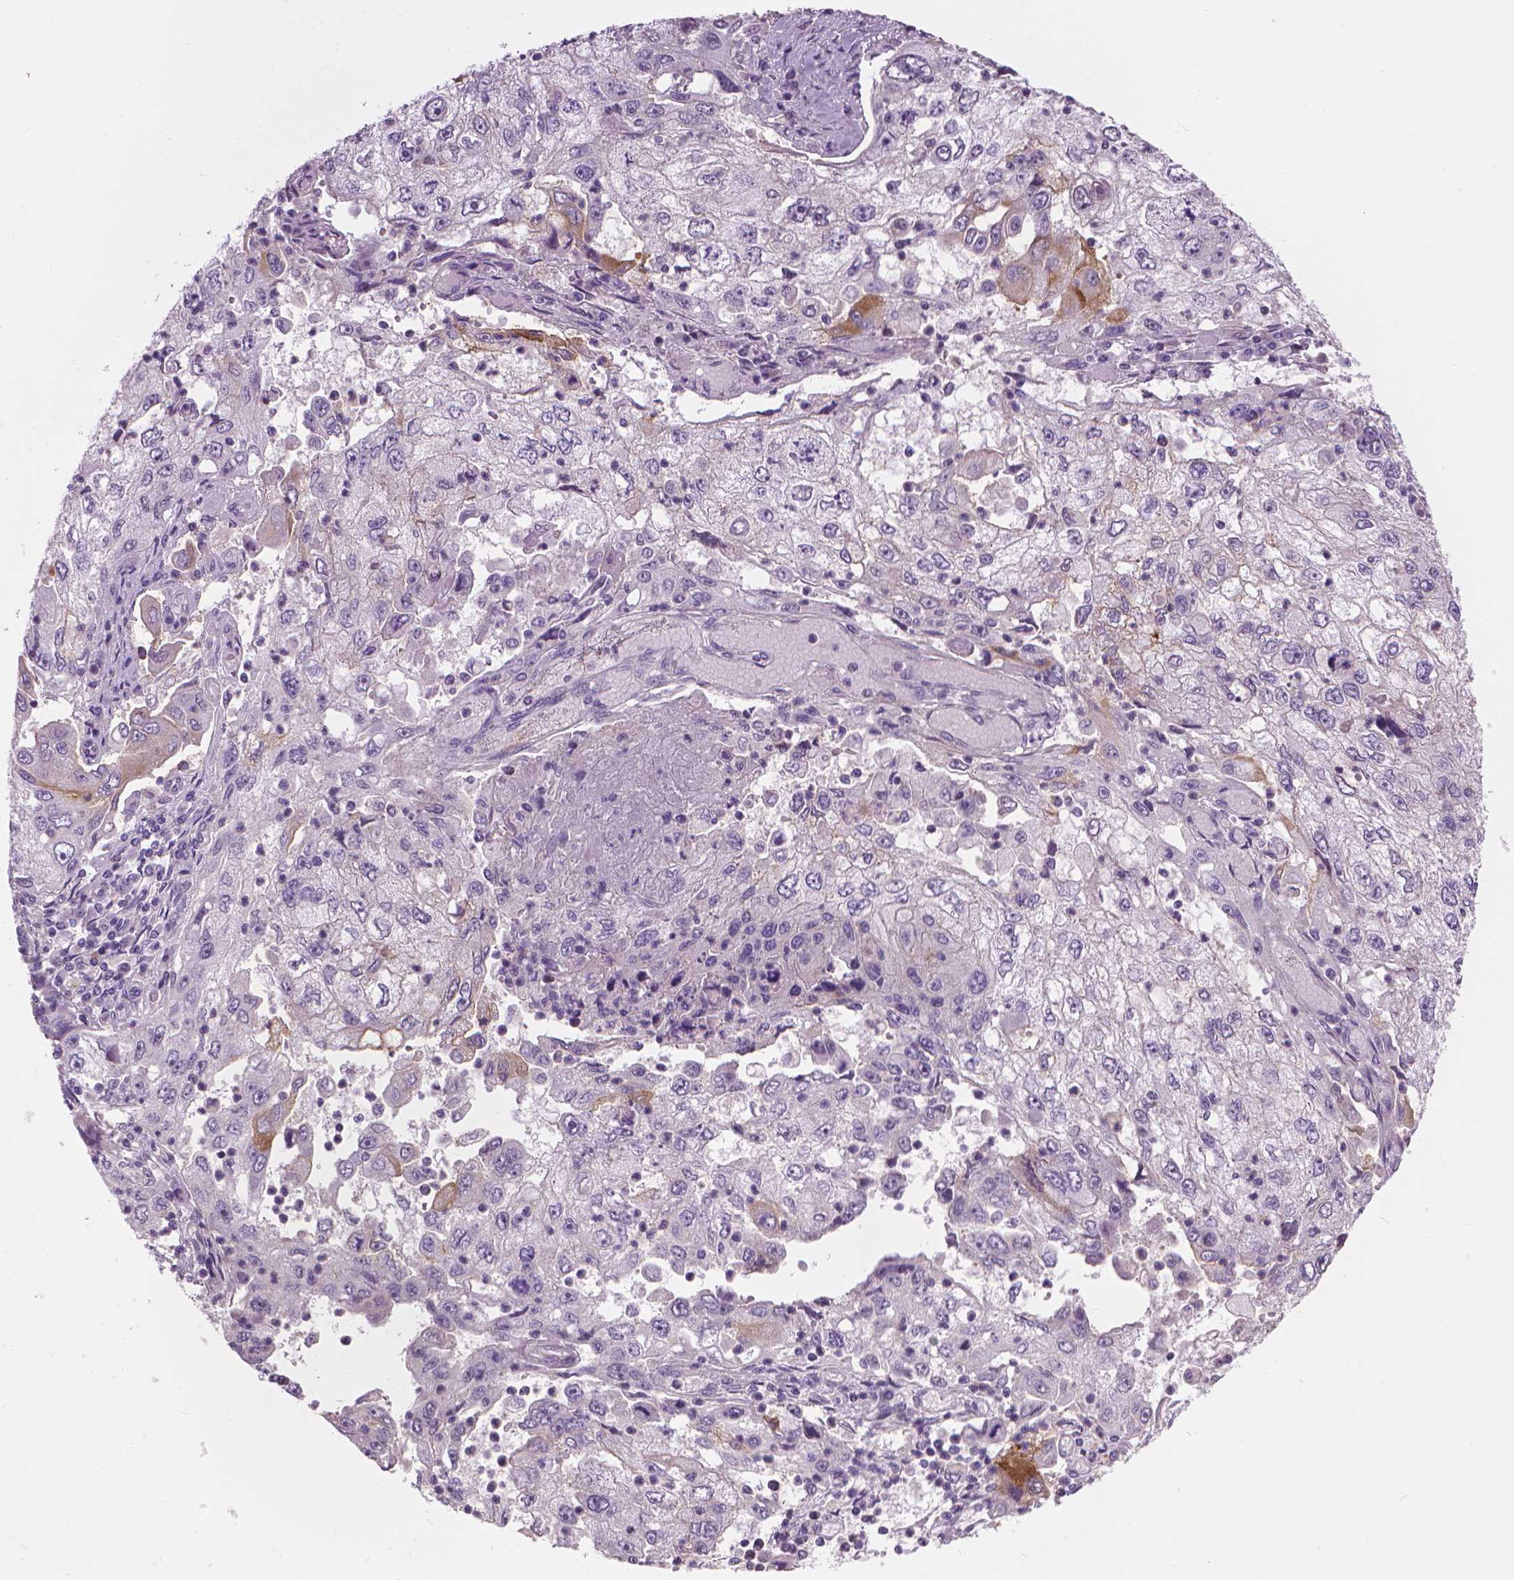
{"staining": {"intensity": "negative", "quantity": "none", "location": "none"}, "tissue": "cervical cancer", "cell_type": "Tumor cells", "image_type": "cancer", "snomed": [{"axis": "morphology", "description": "Squamous cell carcinoma, NOS"}, {"axis": "topography", "description": "Cervix"}], "caption": "This photomicrograph is of cervical cancer (squamous cell carcinoma) stained with immunohistochemistry to label a protein in brown with the nuclei are counter-stained blue. There is no positivity in tumor cells. The staining is performed using DAB (3,3'-diaminobenzidine) brown chromogen with nuclei counter-stained in using hematoxylin.", "gene": "SAXO2", "patient": {"sex": "female", "age": 36}}